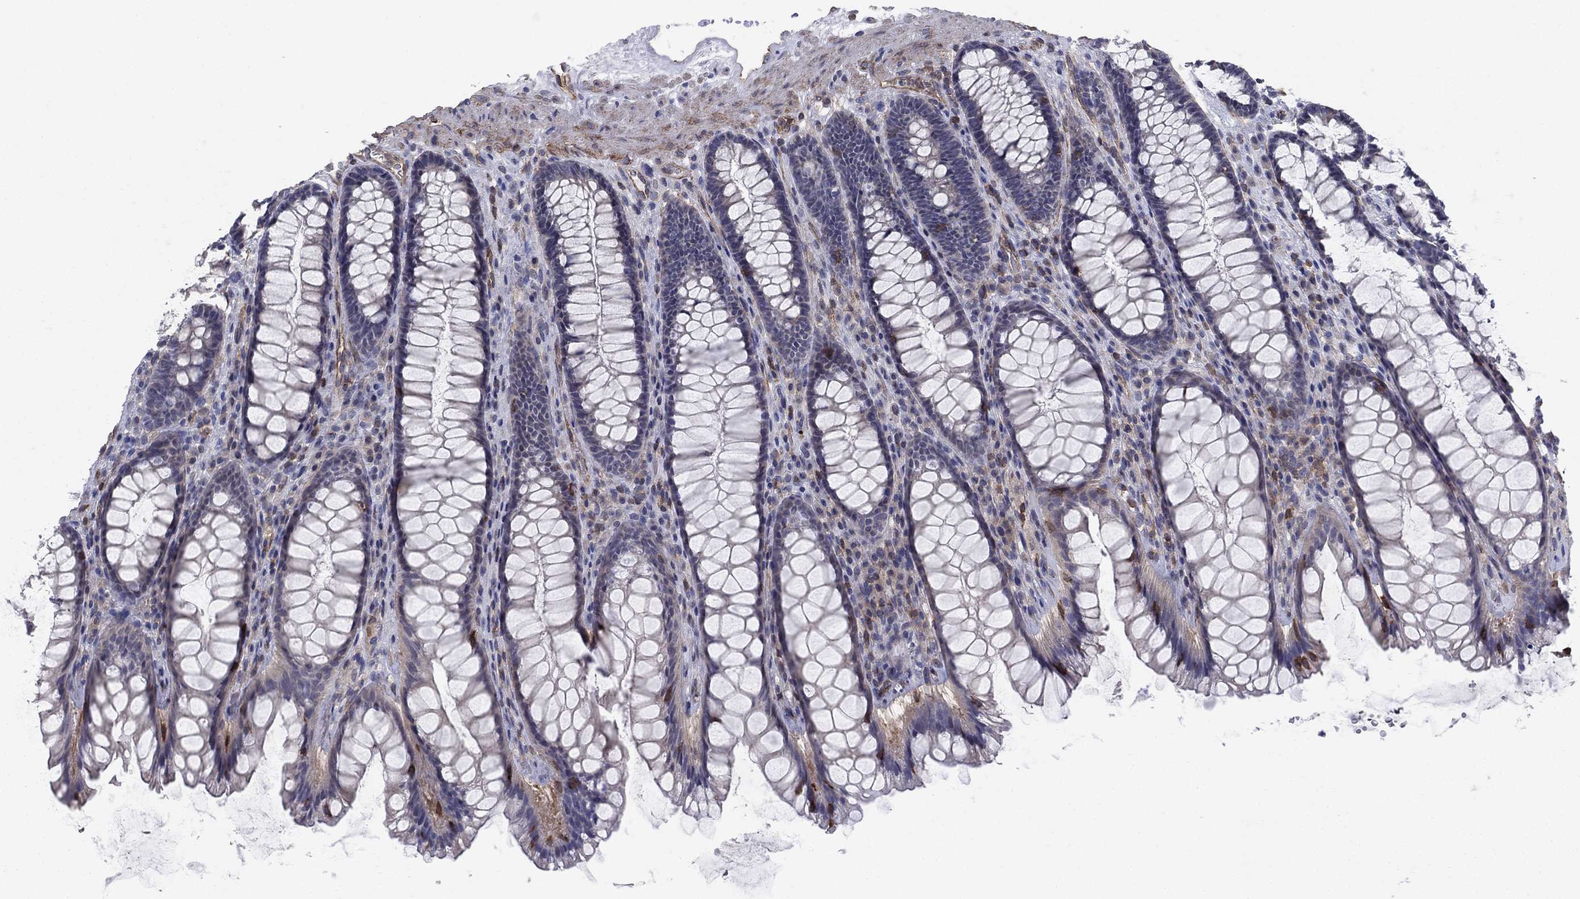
{"staining": {"intensity": "negative", "quantity": "none", "location": "none"}, "tissue": "rectum", "cell_type": "Glandular cells", "image_type": "normal", "snomed": [{"axis": "morphology", "description": "Normal tissue, NOS"}, {"axis": "topography", "description": "Rectum"}], "caption": "Immunohistochemistry micrograph of unremarkable rectum stained for a protein (brown), which displays no expression in glandular cells. (Immunohistochemistry (ihc), brightfield microscopy, high magnification).", "gene": "PSD4", "patient": {"sex": "male", "age": 72}}